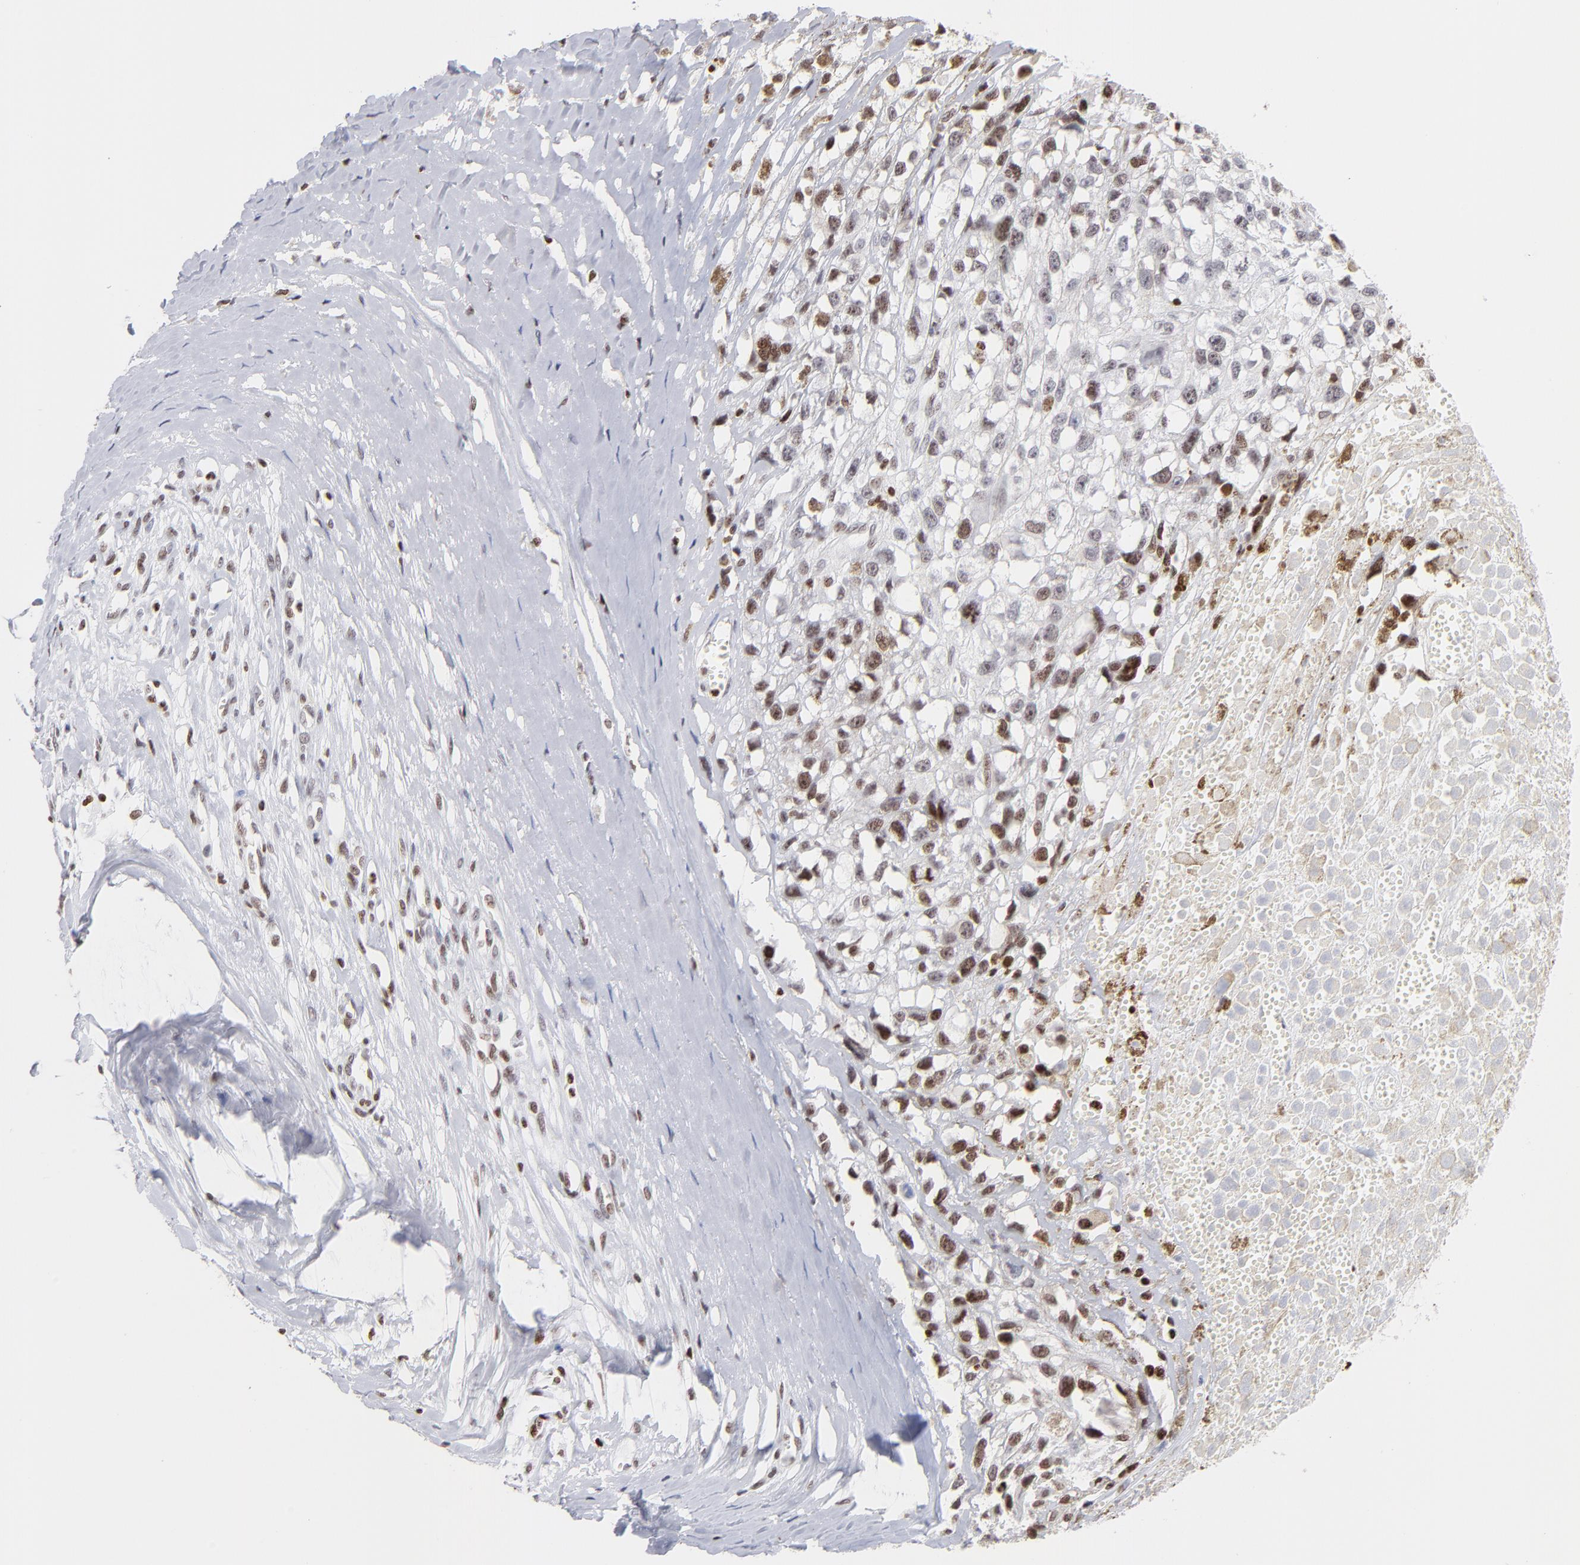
{"staining": {"intensity": "moderate", "quantity": "25%-75%", "location": "nuclear"}, "tissue": "melanoma", "cell_type": "Tumor cells", "image_type": "cancer", "snomed": [{"axis": "morphology", "description": "Malignant melanoma, Metastatic site"}, {"axis": "topography", "description": "Lymph node"}], "caption": "Moderate nuclear positivity for a protein is appreciated in about 25%-75% of tumor cells of malignant melanoma (metastatic site) using immunohistochemistry (IHC).", "gene": "RTL4", "patient": {"sex": "male", "age": 59}}